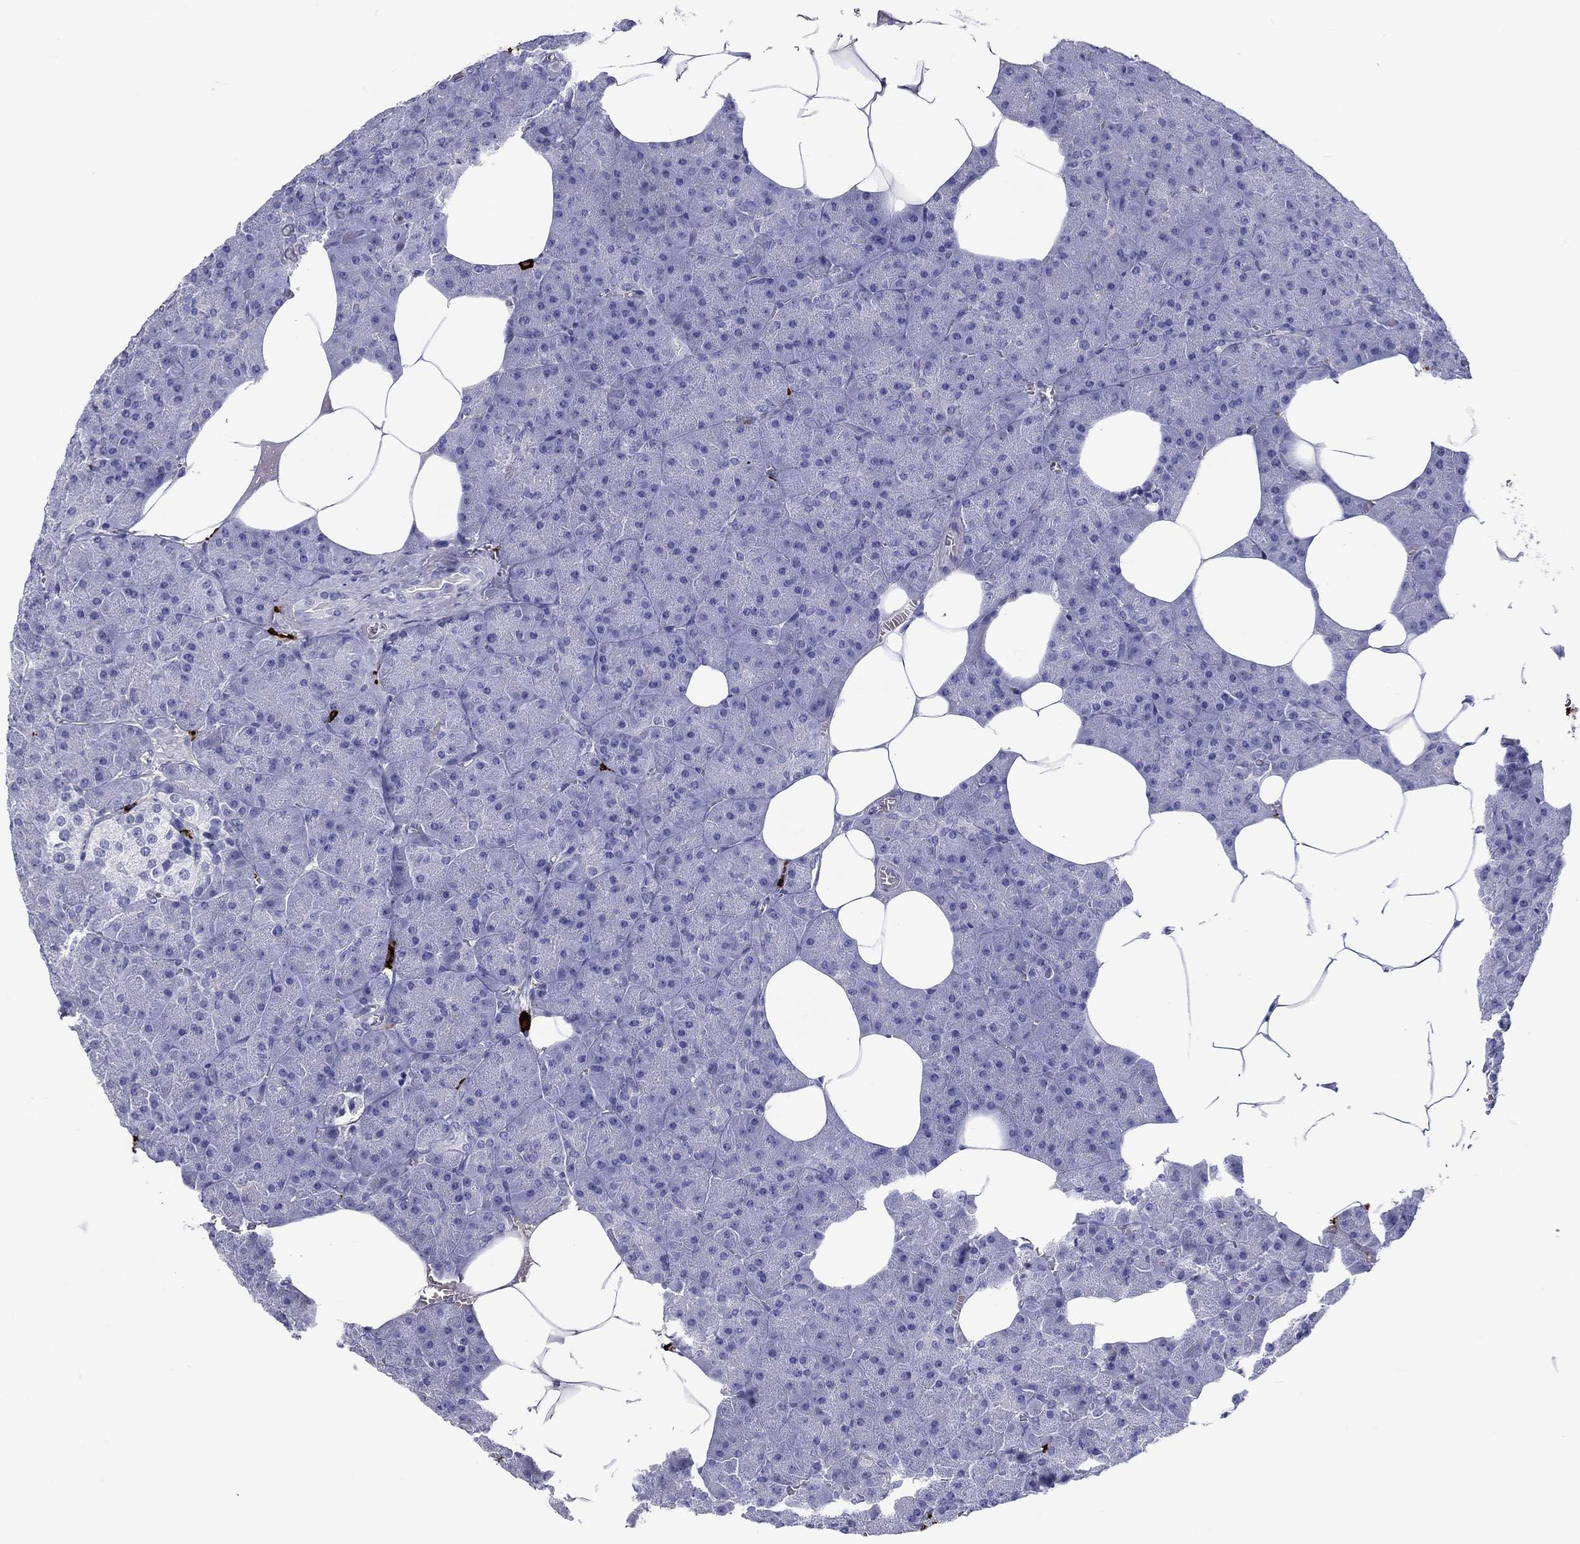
{"staining": {"intensity": "negative", "quantity": "none", "location": "none"}, "tissue": "pancreas", "cell_type": "Exocrine glandular cells", "image_type": "normal", "snomed": [{"axis": "morphology", "description": "Normal tissue, NOS"}, {"axis": "topography", "description": "Pancreas"}], "caption": "Exocrine glandular cells show no significant protein staining in benign pancreas. (DAB (3,3'-diaminobenzidine) IHC visualized using brightfield microscopy, high magnification).", "gene": "CD40LG", "patient": {"sex": "male", "age": 61}}